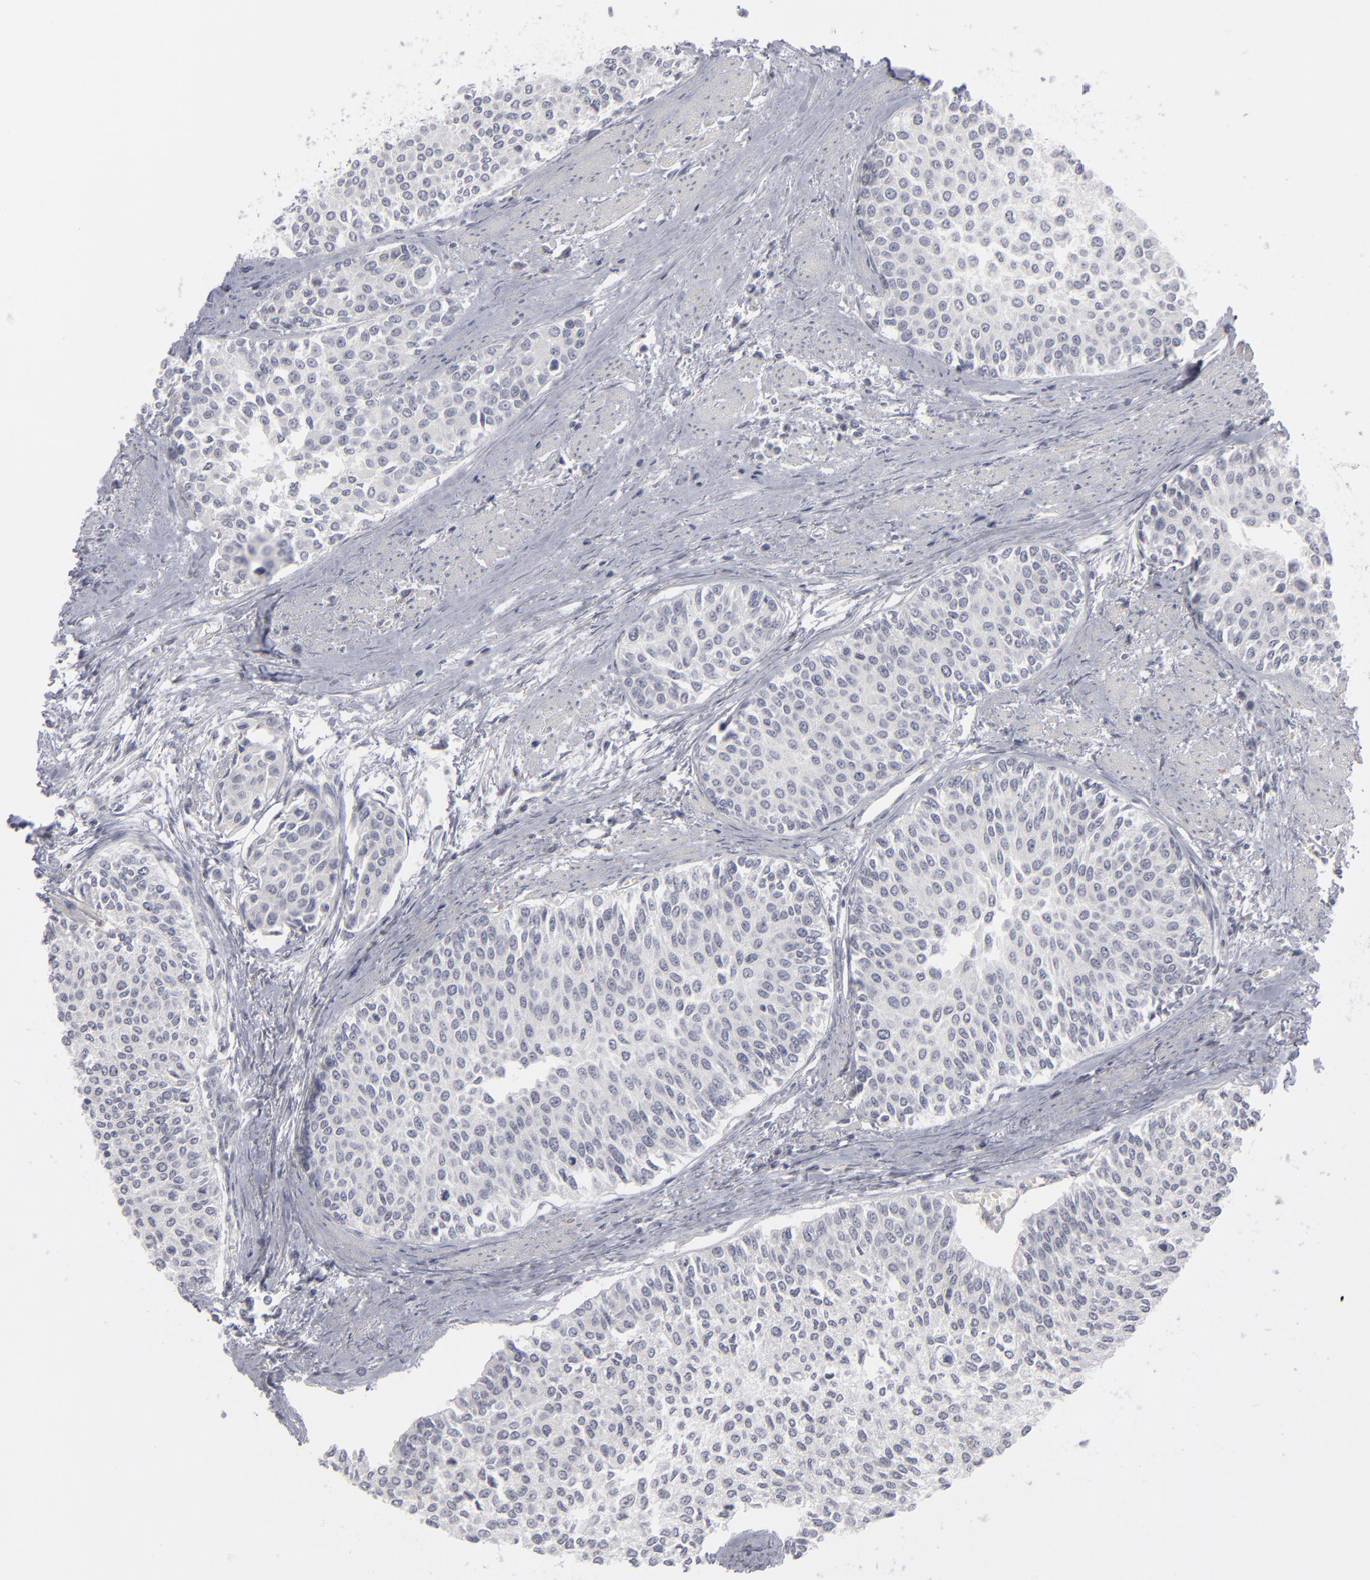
{"staining": {"intensity": "negative", "quantity": "none", "location": "none"}, "tissue": "urothelial cancer", "cell_type": "Tumor cells", "image_type": "cancer", "snomed": [{"axis": "morphology", "description": "Urothelial carcinoma, Low grade"}, {"axis": "topography", "description": "Urinary bladder"}], "caption": "This is an immunohistochemistry (IHC) photomicrograph of low-grade urothelial carcinoma. There is no positivity in tumor cells.", "gene": "KIAA1210", "patient": {"sex": "female", "age": 73}}